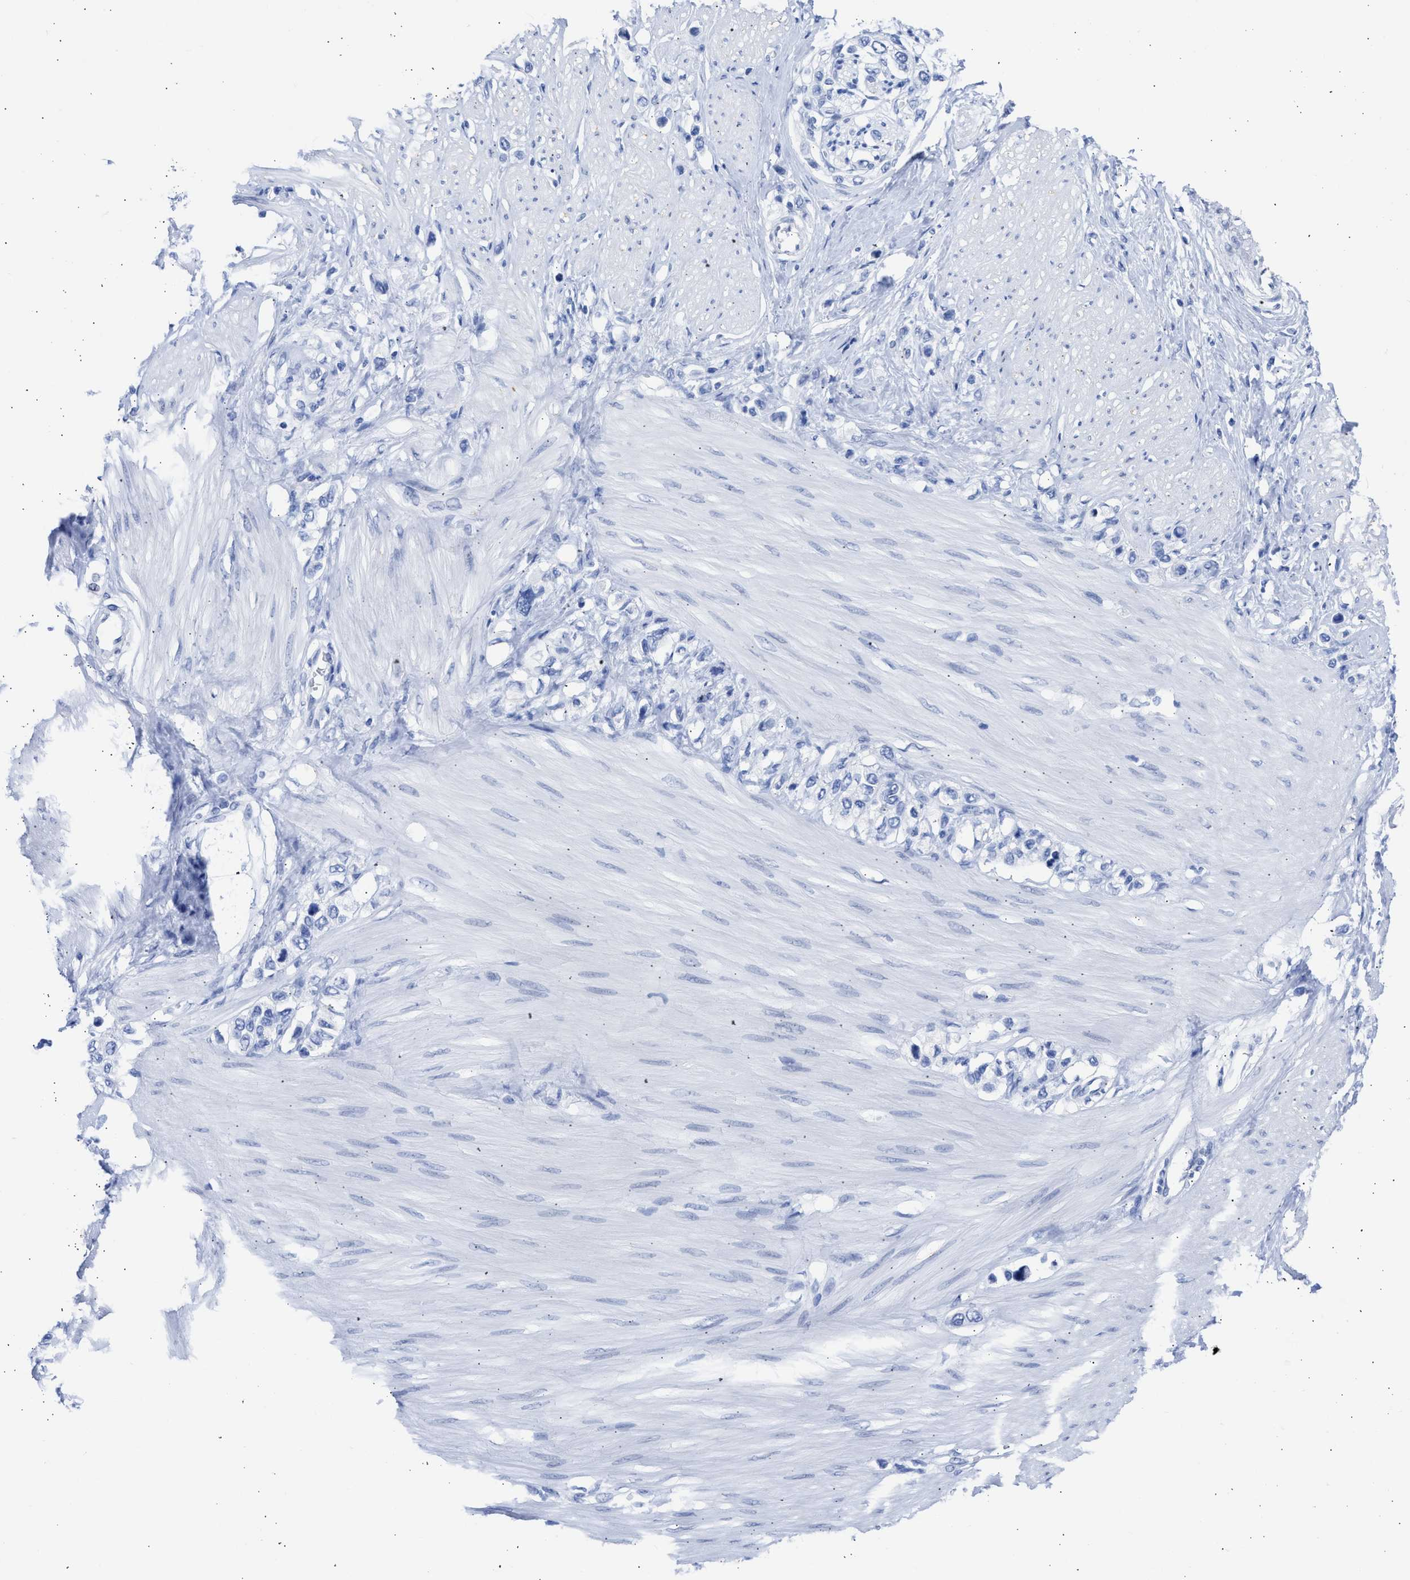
{"staining": {"intensity": "negative", "quantity": "none", "location": "none"}, "tissue": "stomach cancer", "cell_type": "Tumor cells", "image_type": "cancer", "snomed": [{"axis": "morphology", "description": "Adenocarcinoma, NOS"}, {"axis": "topography", "description": "Stomach"}], "caption": "Tumor cells are negative for brown protein staining in adenocarcinoma (stomach).", "gene": "RSPH1", "patient": {"sex": "female", "age": 65}}